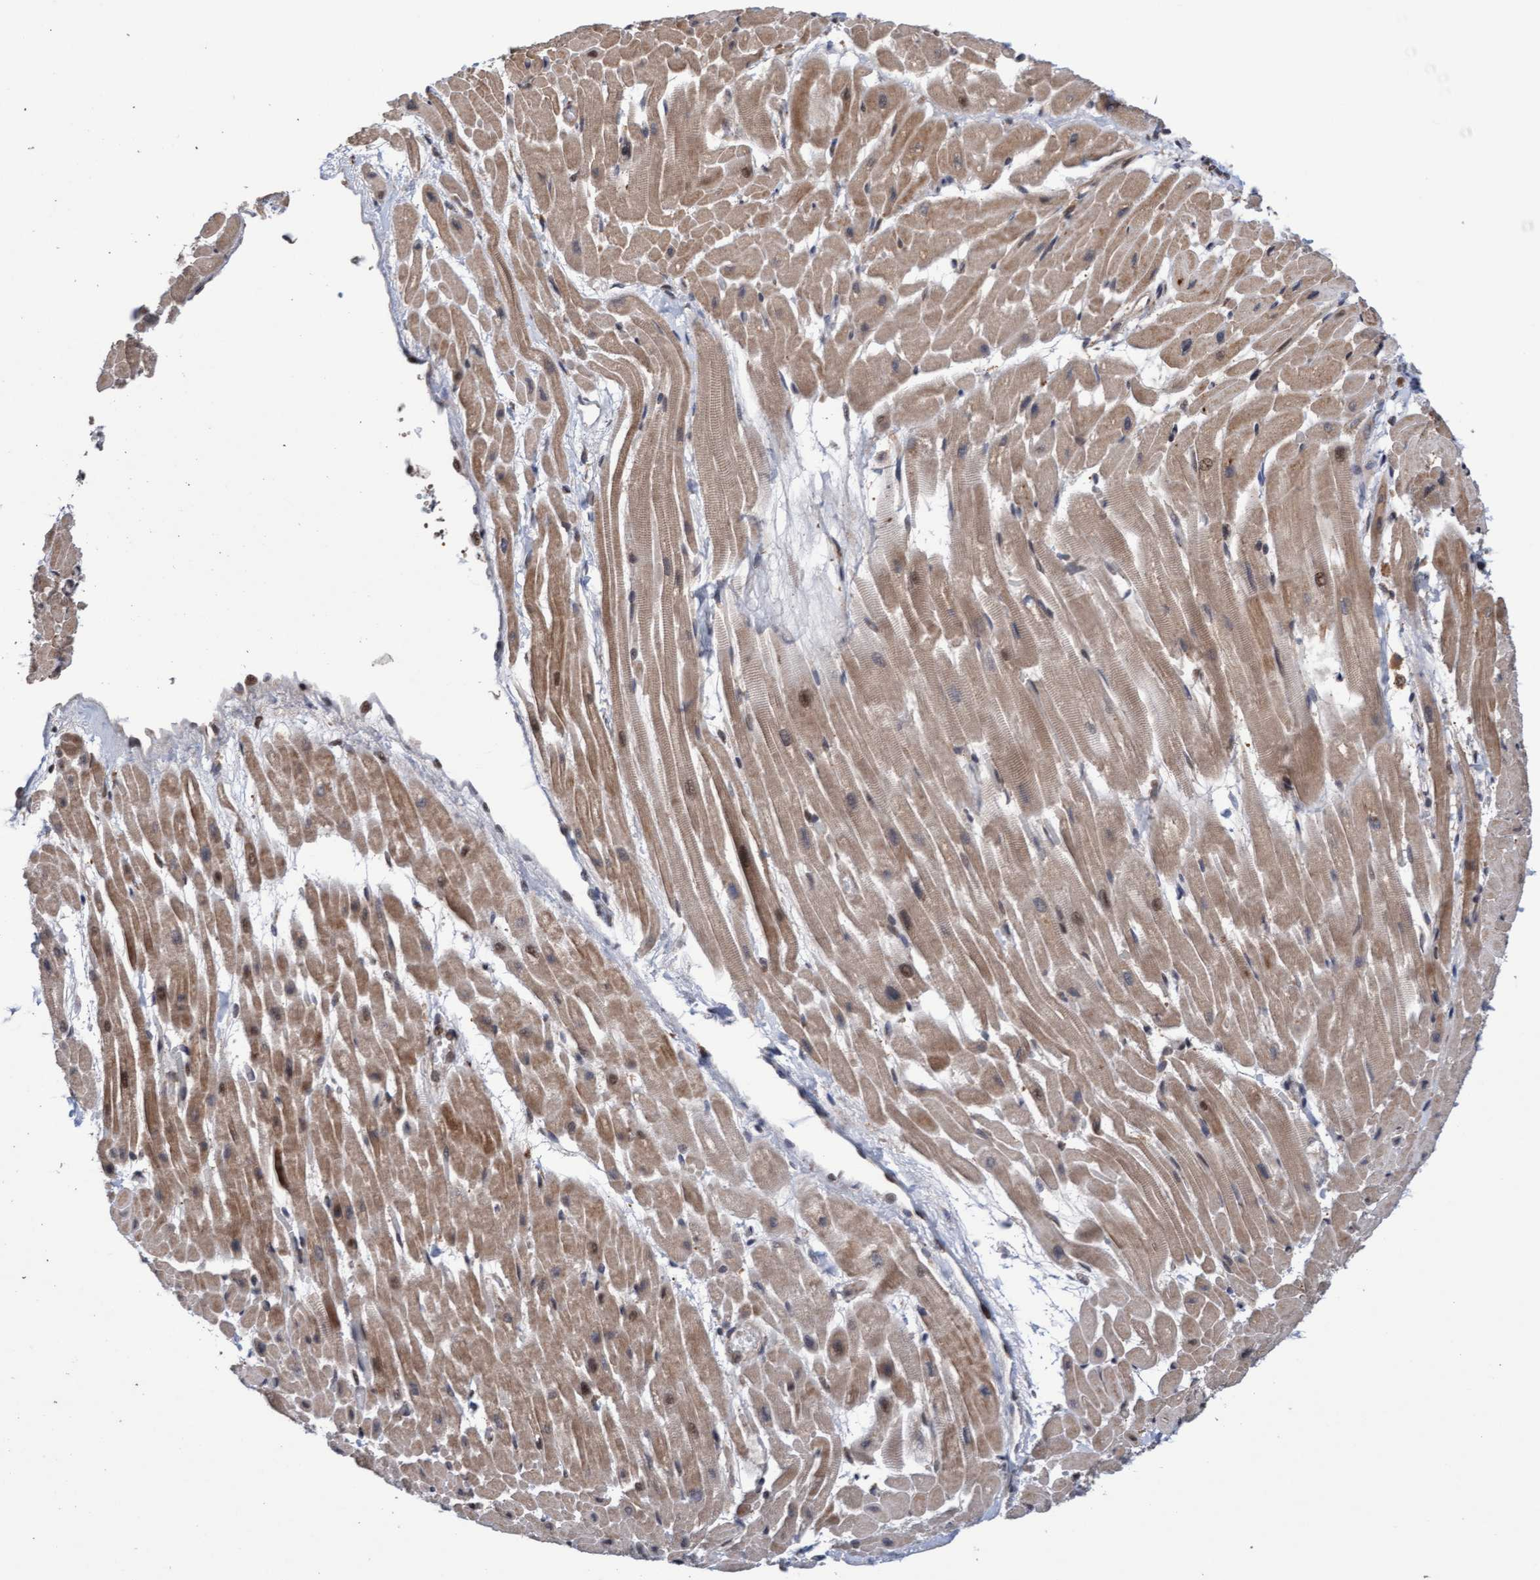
{"staining": {"intensity": "moderate", "quantity": "25%-75%", "location": "cytoplasmic/membranous"}, "tissue": "heart muscle", "cell_type": "Cardiomyocytes", "image_type": "normal", "snomed": [{"axis": "morphology", "description": "Normal tissue, NOS"}, {"axis": "topography", "description": "Heart"}], "caption": "Immunohistochemistry micrograph of normal heart muscle: heart muscle stained using immunohistochemistry reveals medium levels of moderate protein expression localized specifically in the cytoplasmic/membranous of cardiomyocytes, appearing as a cytoplasmic/membranous brown color.", "gene": "PECR", "patient": {"sex": "male", "age": 45}}